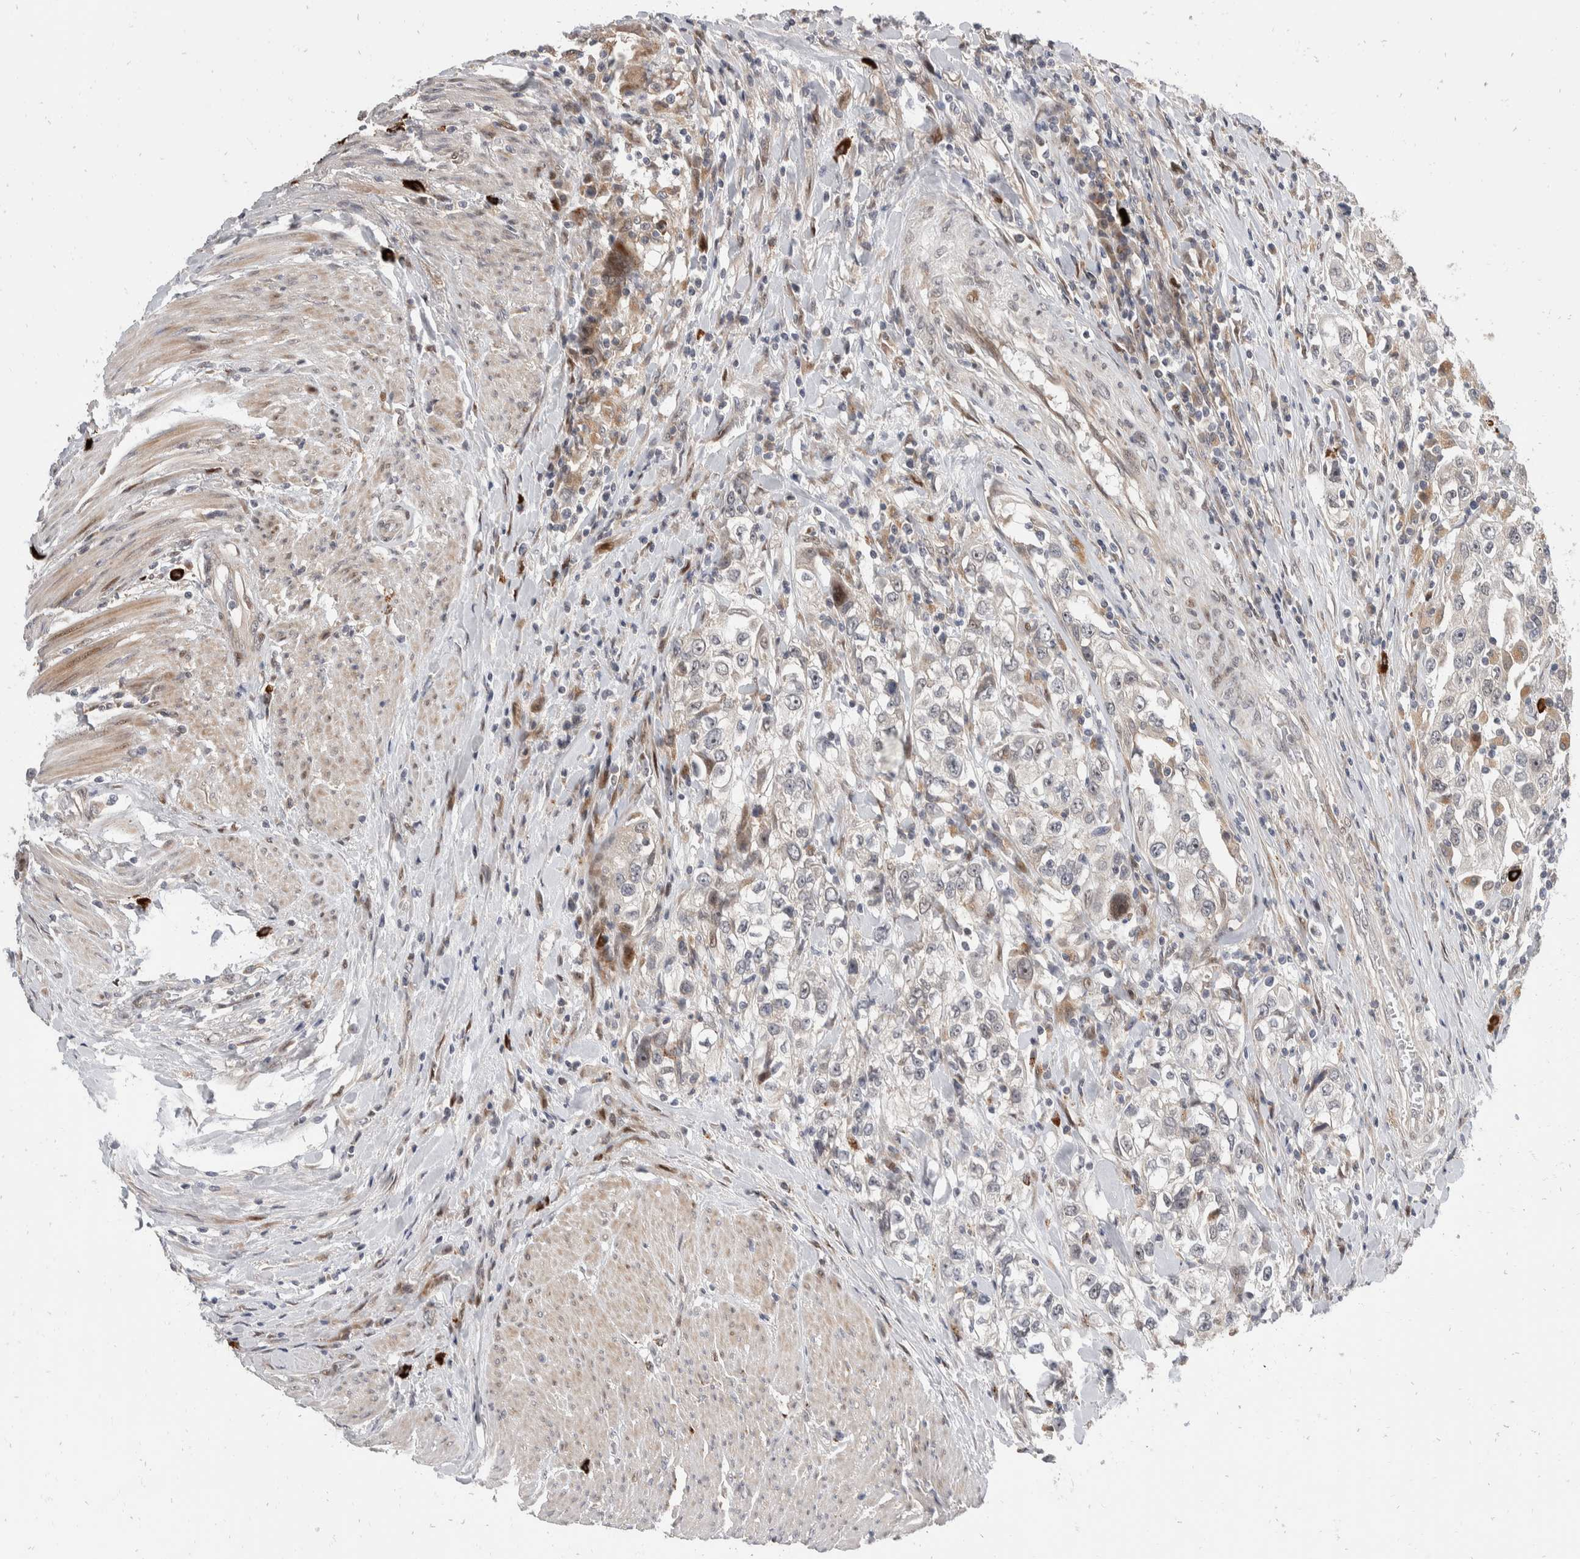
{"staining": {"intensity": "weak", "quantity": "<25%", "location": "nuclear"}, "tissue": "urothelial cancer", "cell_type": "Tumor cells", "image_type": "cancer", "snomed": [{"axis": "morphology", "description": "Urothelial carcinoma, High grade"}, {"axis": "topography", "description": "Urinary bladder"}], "caption": "A micrograph of urothelial cancer stained for a protein exhibits no brown staining in tumor cells. (Stains: DAB (3,3'-diaminobenzidine) immunohistochemistry (IHC) with hematoxylin counter stain, Microscopy: brightfield microscopy at high magnification).", "gene": "ZNF703", "patient": {"sex": "female", "age": 80}}